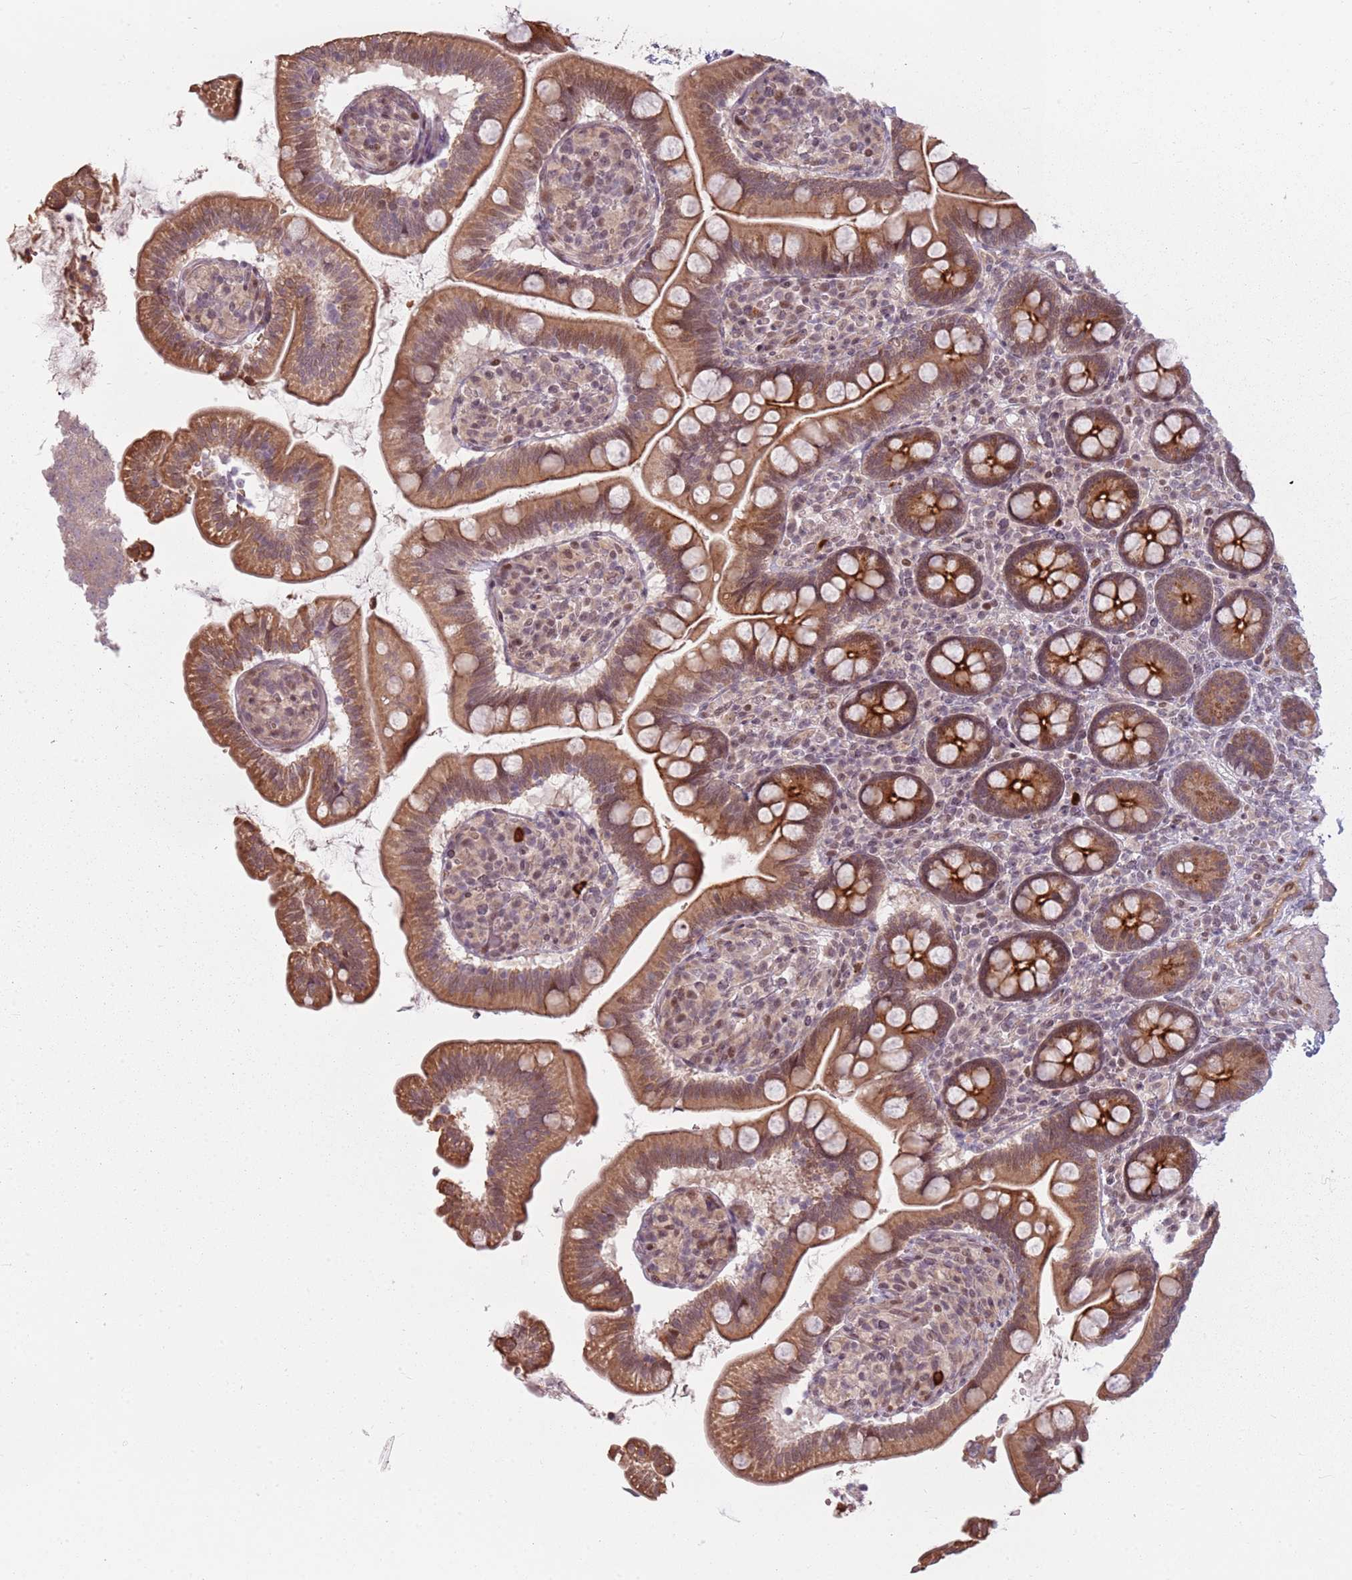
{"staining": {"intensity": "strong", "quantity": "25%-75%", "location": "cytoplasmic/membranous,nuclear"}, "tissue": "small intestine", "cell_type": "Glandular cells", "image_type": "normal", "snomed": [{"axis": "morphology", "description": "Normal tissue, NOS"}, {"axis": "topography", "description": "Small intestine"}], "caption": "The immunohistochemical stain shows strong cytoplasmic/membranous,nuclear positivity in glandular cells of benign small intestine.", "gene": "ADGRG1", "patient": {"sex": "female", "age": 64}}